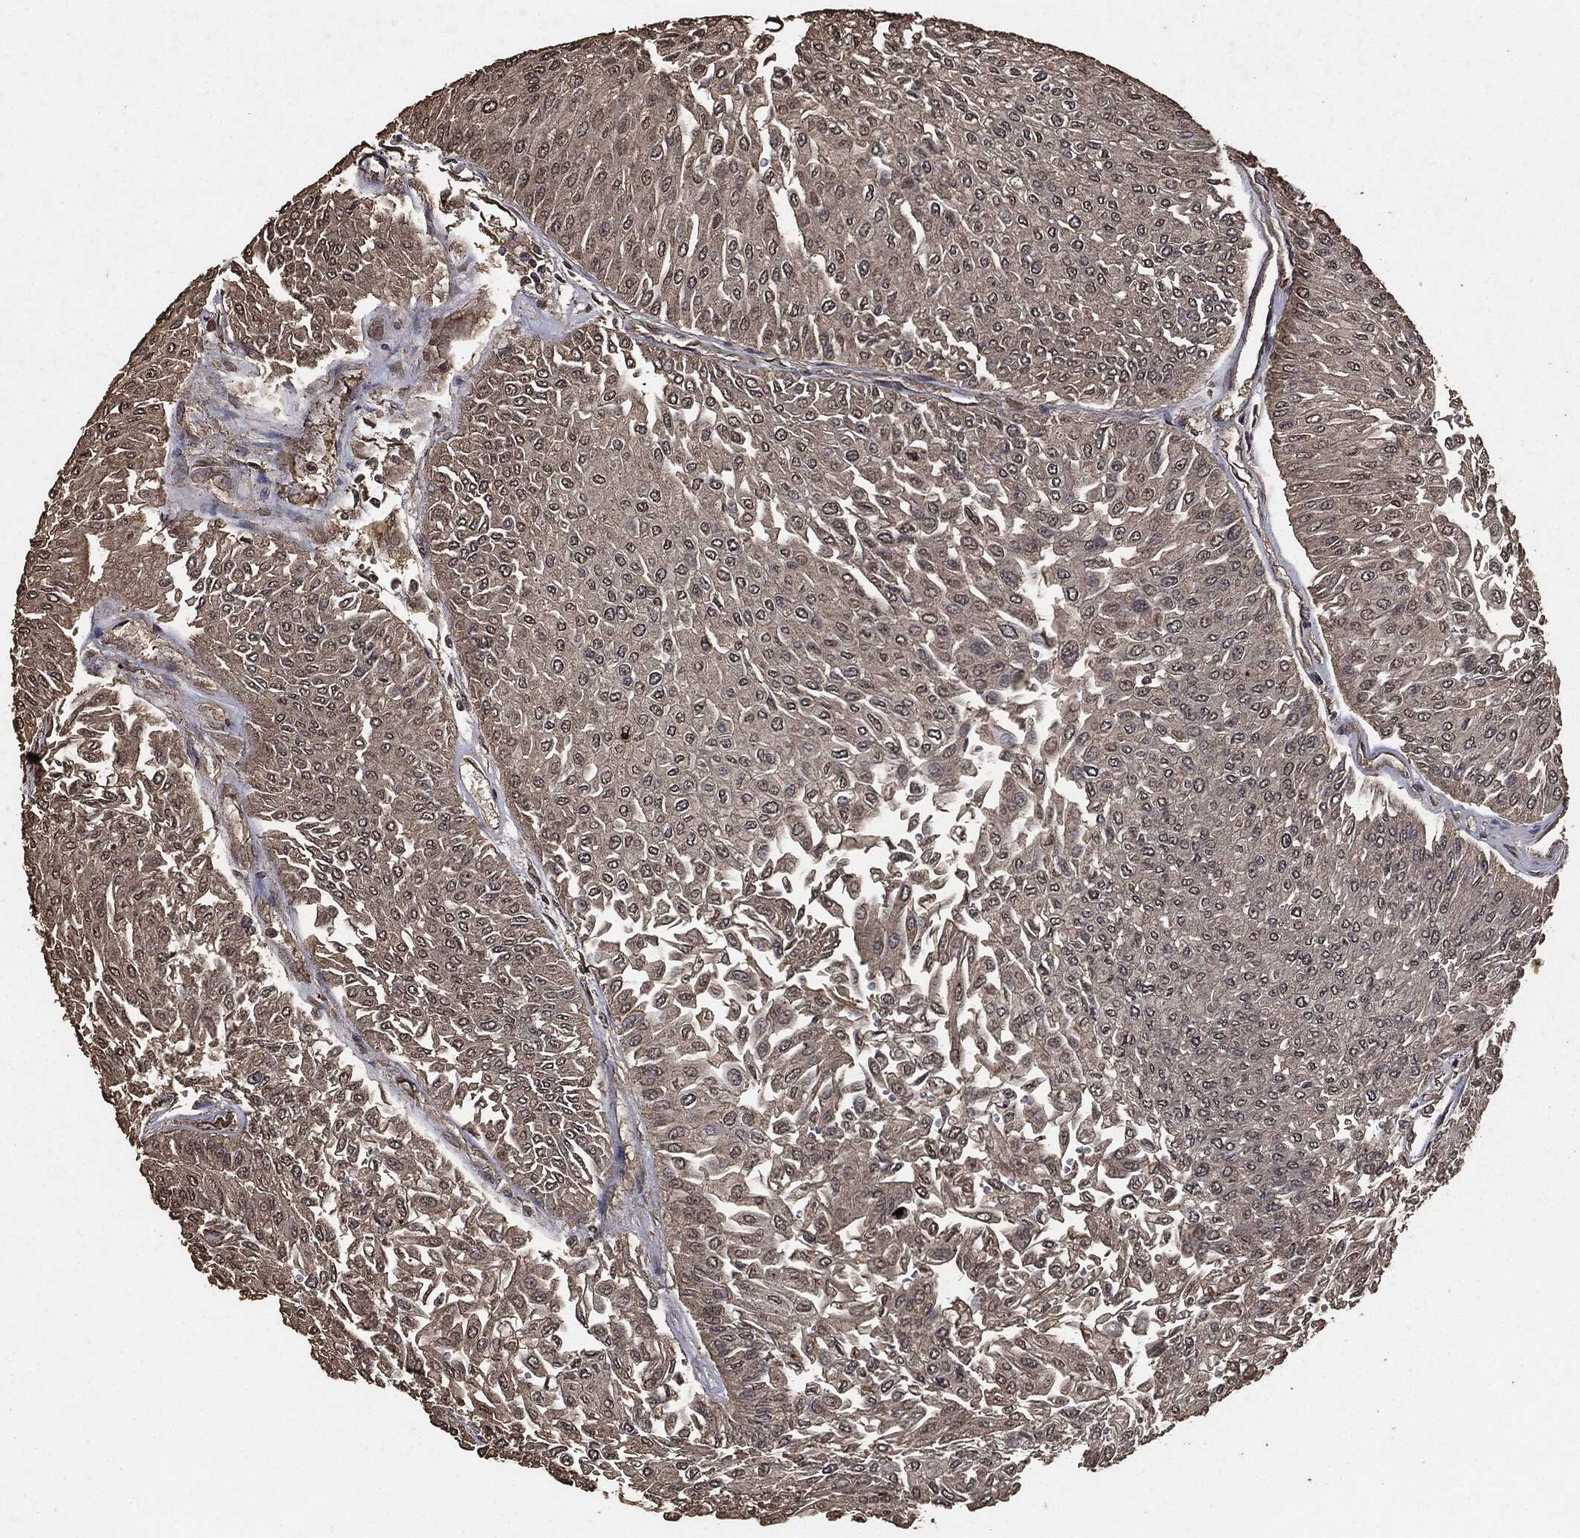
{"staining": {"intensity": "negative", "quantity": "none", "location": "none"}, "tissue": "urothelial cancer", "cell_type": "Tumor cells", "image_type": "cancer", "snomed": [{"axis": "morphology", "description": "Urothelial carcinoma, Low grade"}, {"axis": "topography", "description": "Urinary bladder"}], "caption": "An immunohistochemistry histopathology image of urothelial cancer is shown. There is no staining in tumor cells of urothelial cancer.", "gene": "AKT1S1", "patient": {"sex": "male", "age": 67}}